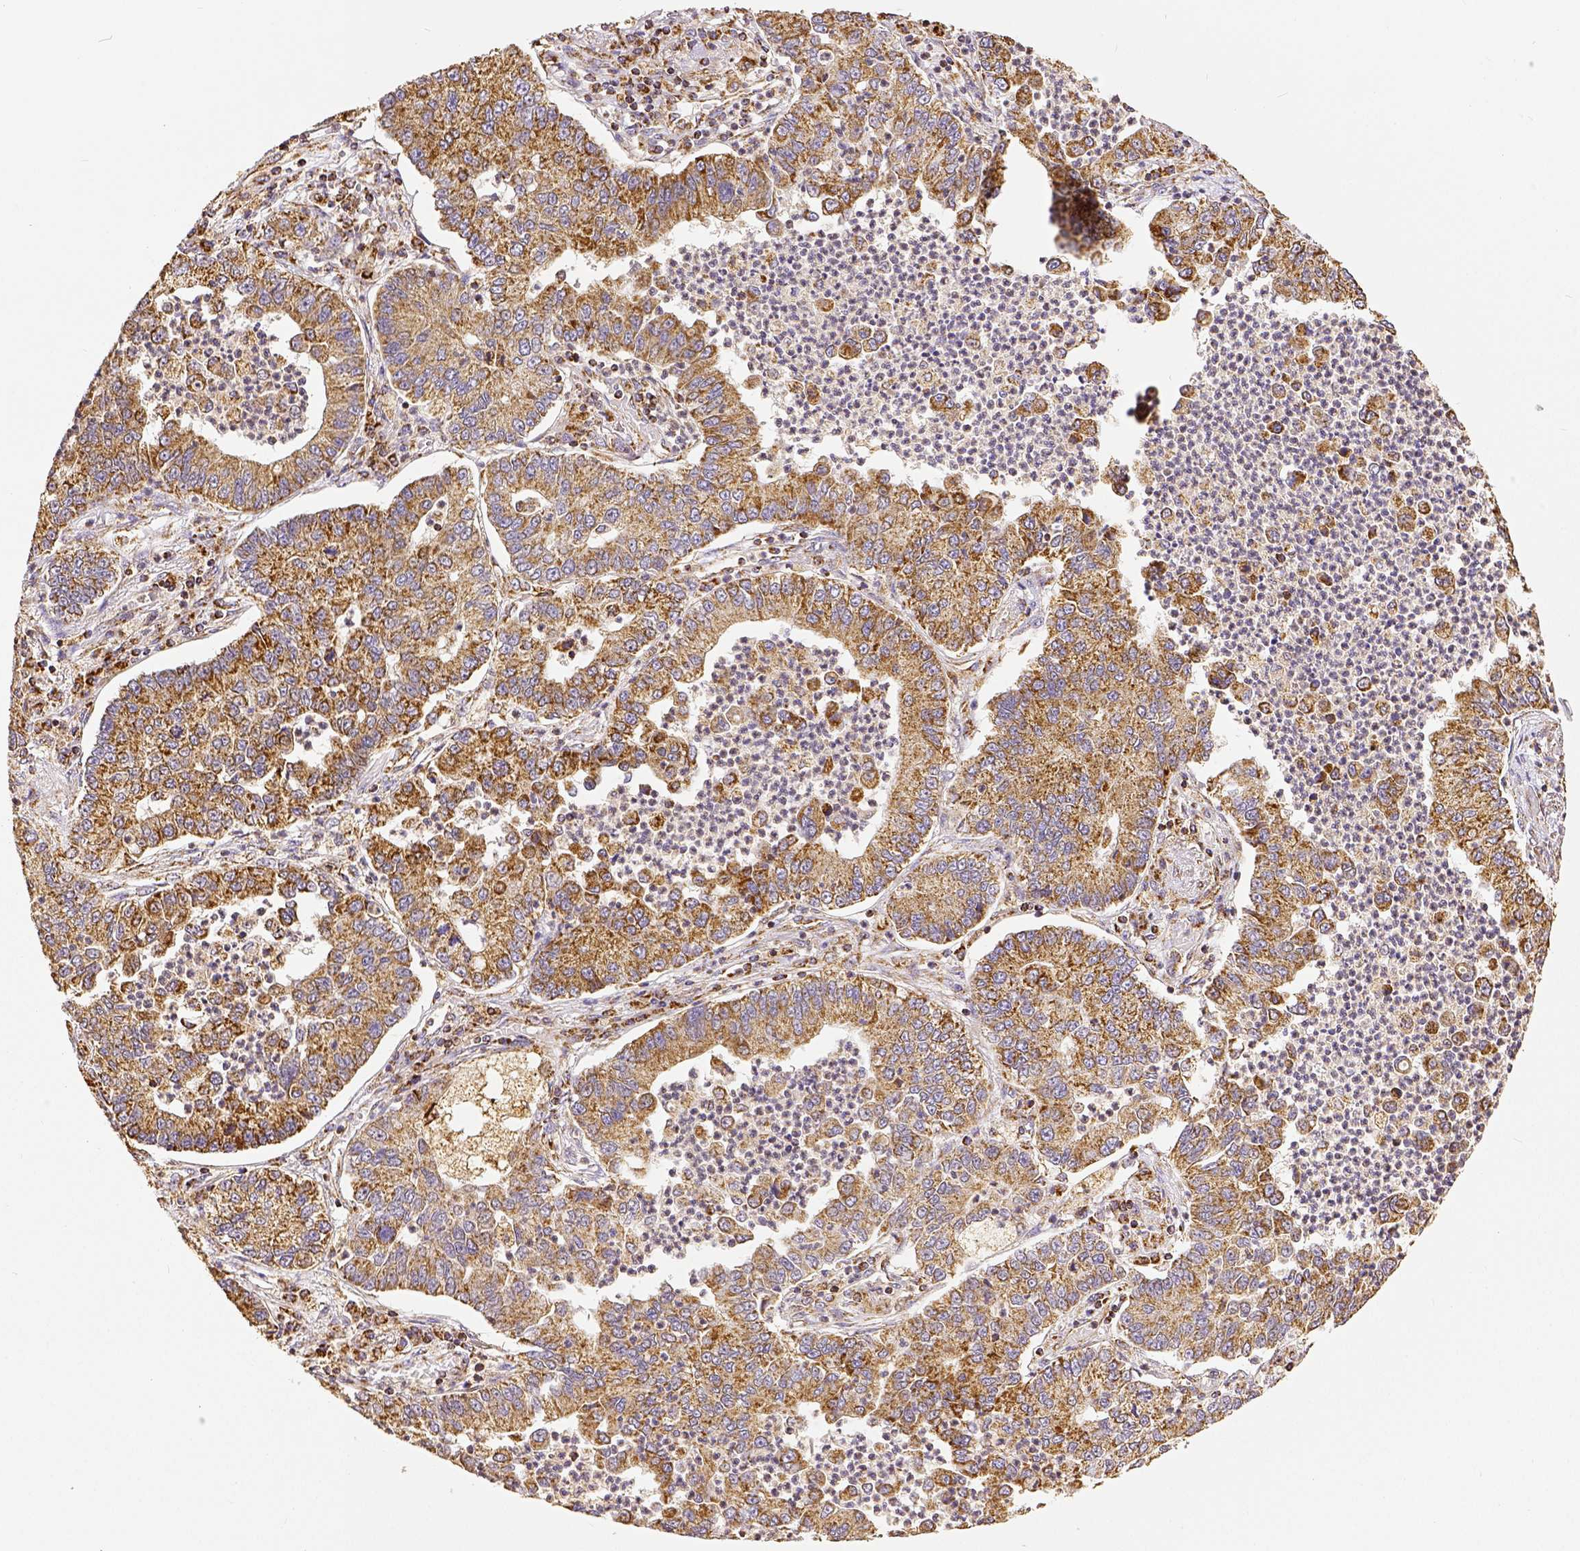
{"staining": {"intensity": "moderate", "quantity": ">75%", "location": "cytoplasmic/membranous"}, "tissue": "lung cancer", "cell_type": "Tumor cells", "image_type": "cancer", "snomed": [{"axis": "morphology", "description": "Adenocarcinoma, NOS"}, {"axis": "topography", "description": "Lung"}], "caption": "Human lung adenocarcinoma stained for a protein (brown) shows moderate cytoplasmic/membranous positive expression in about >75% of tumor cells.", "gene": "SDHB", "patient": {"sex": "female", "age": 57}}